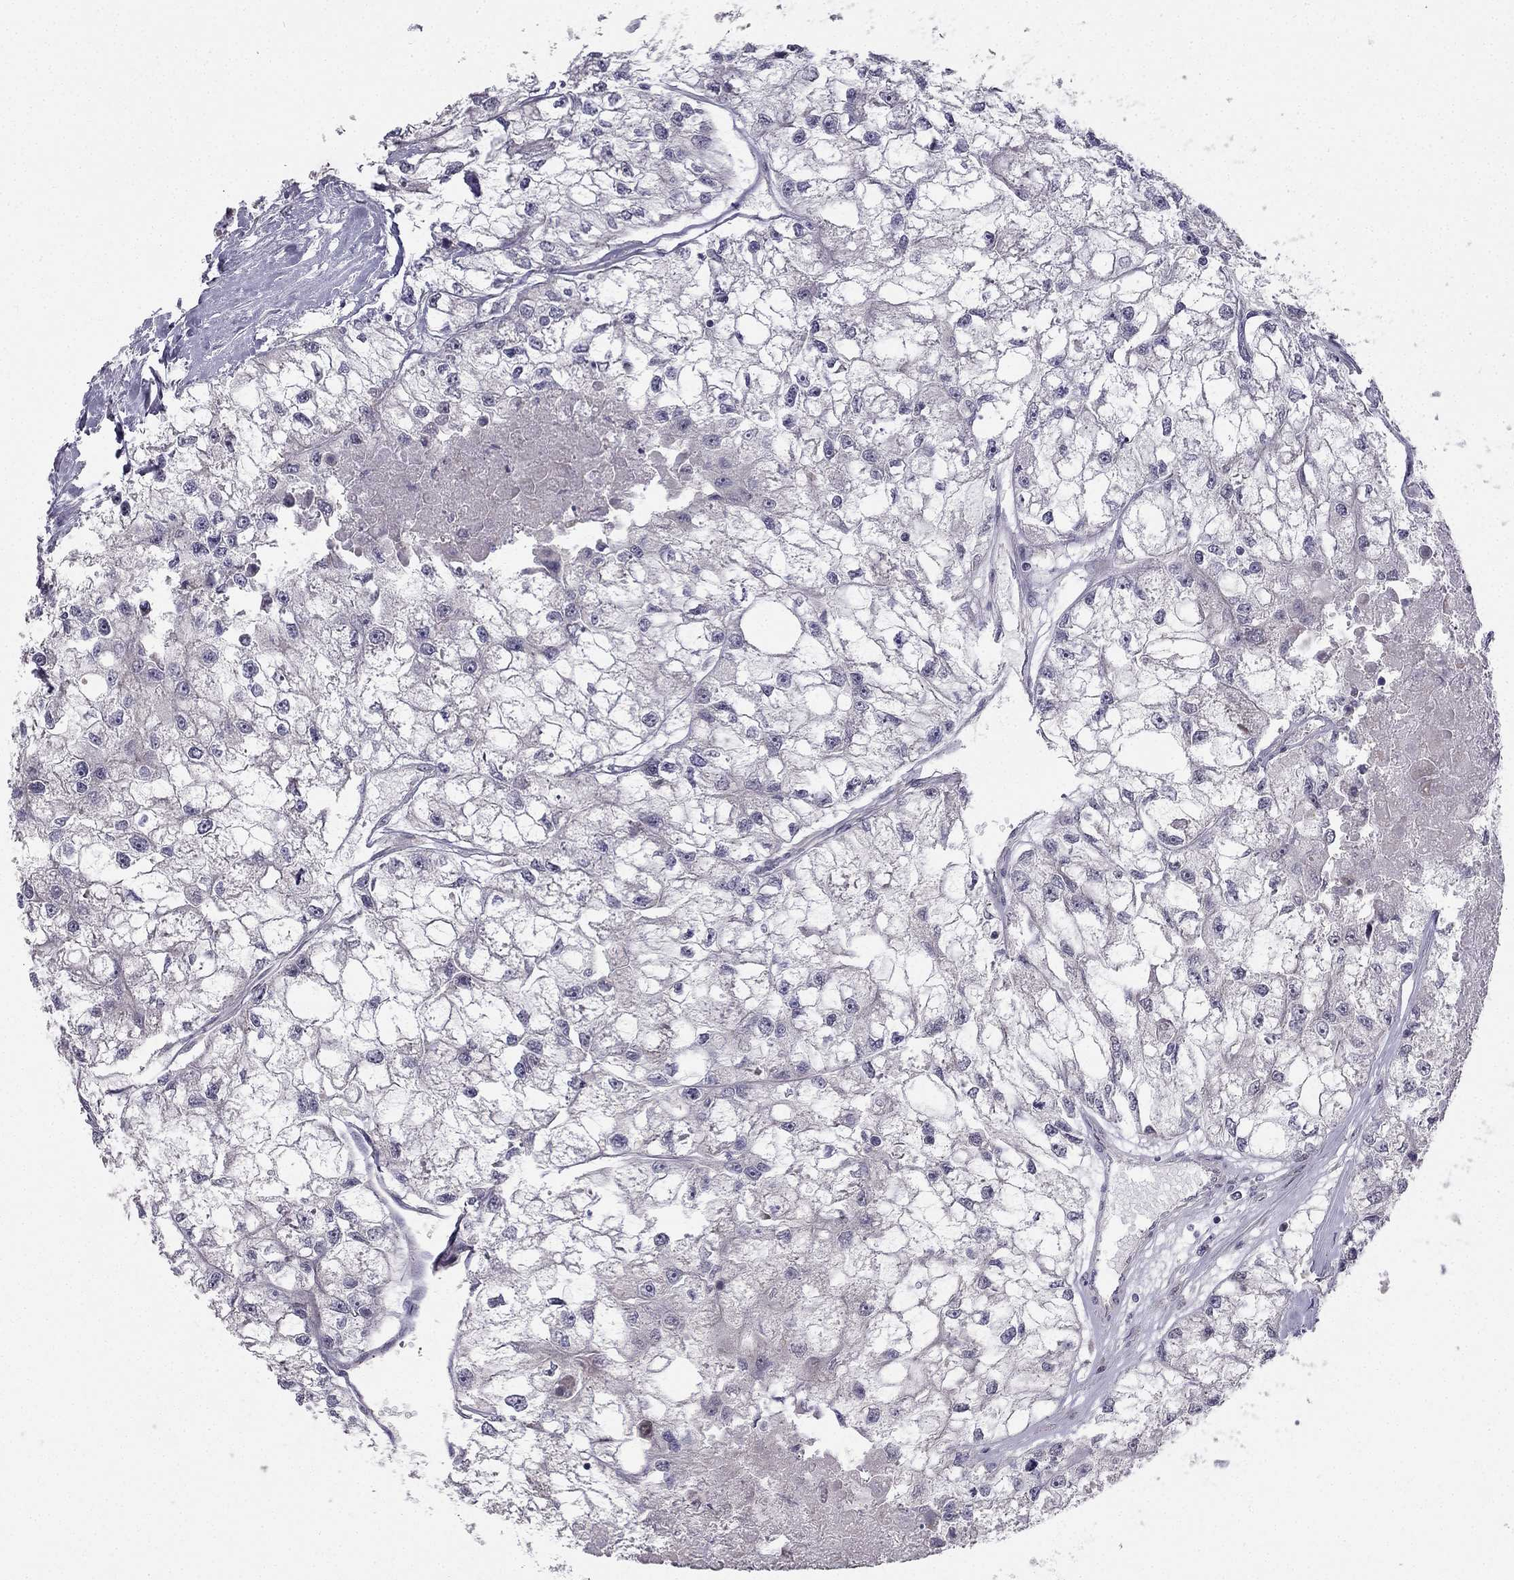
{"staining": {"intensity": "negative", "quantity": "none", "location": "none"}, "tissue": "renal cancer", "cell_type": "Tumor cells", "image_type": "cancer", "snomed": [{"axis": "morphology", "description": "Adenocarcinoma, NOS"}, {"axis": "topography", "description": "Kidney"}], "caption": "This is a histopathology image of immunohistochemistry (IHC) staining of renal cancer, which shows no staining in tumor cells. (DAB (3,3'-diaminobenzidine) IHC, high magnification).", "gene": "CHST8", "patient": {"sex": "male", "age": 56}}